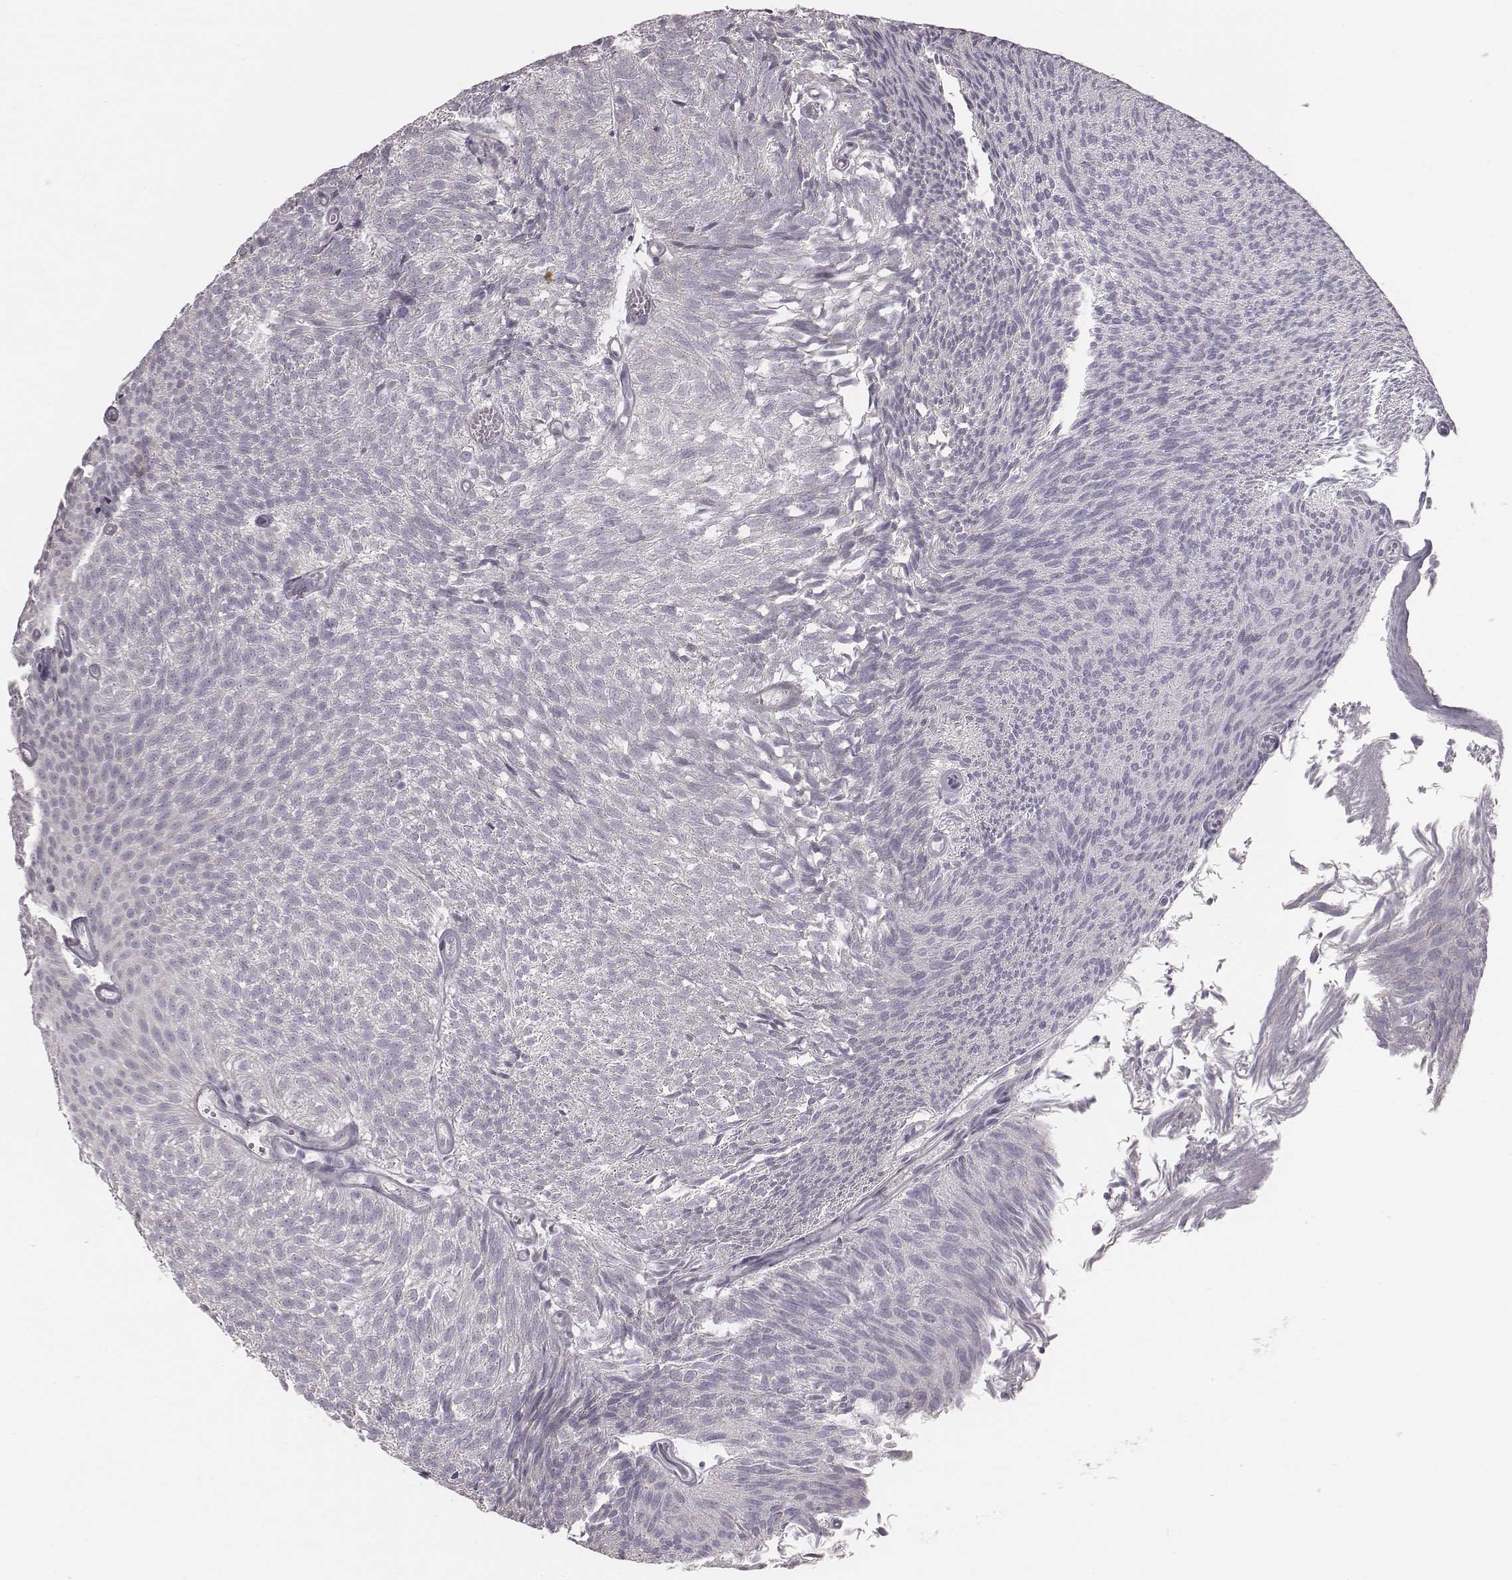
{"staining": {"intensity": "negative", "quantity": "none", "location": "none"}, "tissue": "urothelial cancer", "cell_type": "Tumor cells", "image_type": "cancer", "snomed": [{"axis": "morphology", "description": "Urothelial carcinoma, Low grade"}, {"axis": "topography", "description": "Urinary bladder"}], "caption": "This is an immunohistochemistry (IHC) image of low-grade urothelial carcinoma. There is no positivity in tumor cells.", "gene": "C6orf58", "patient": {"sex": "male", "age": 77}}